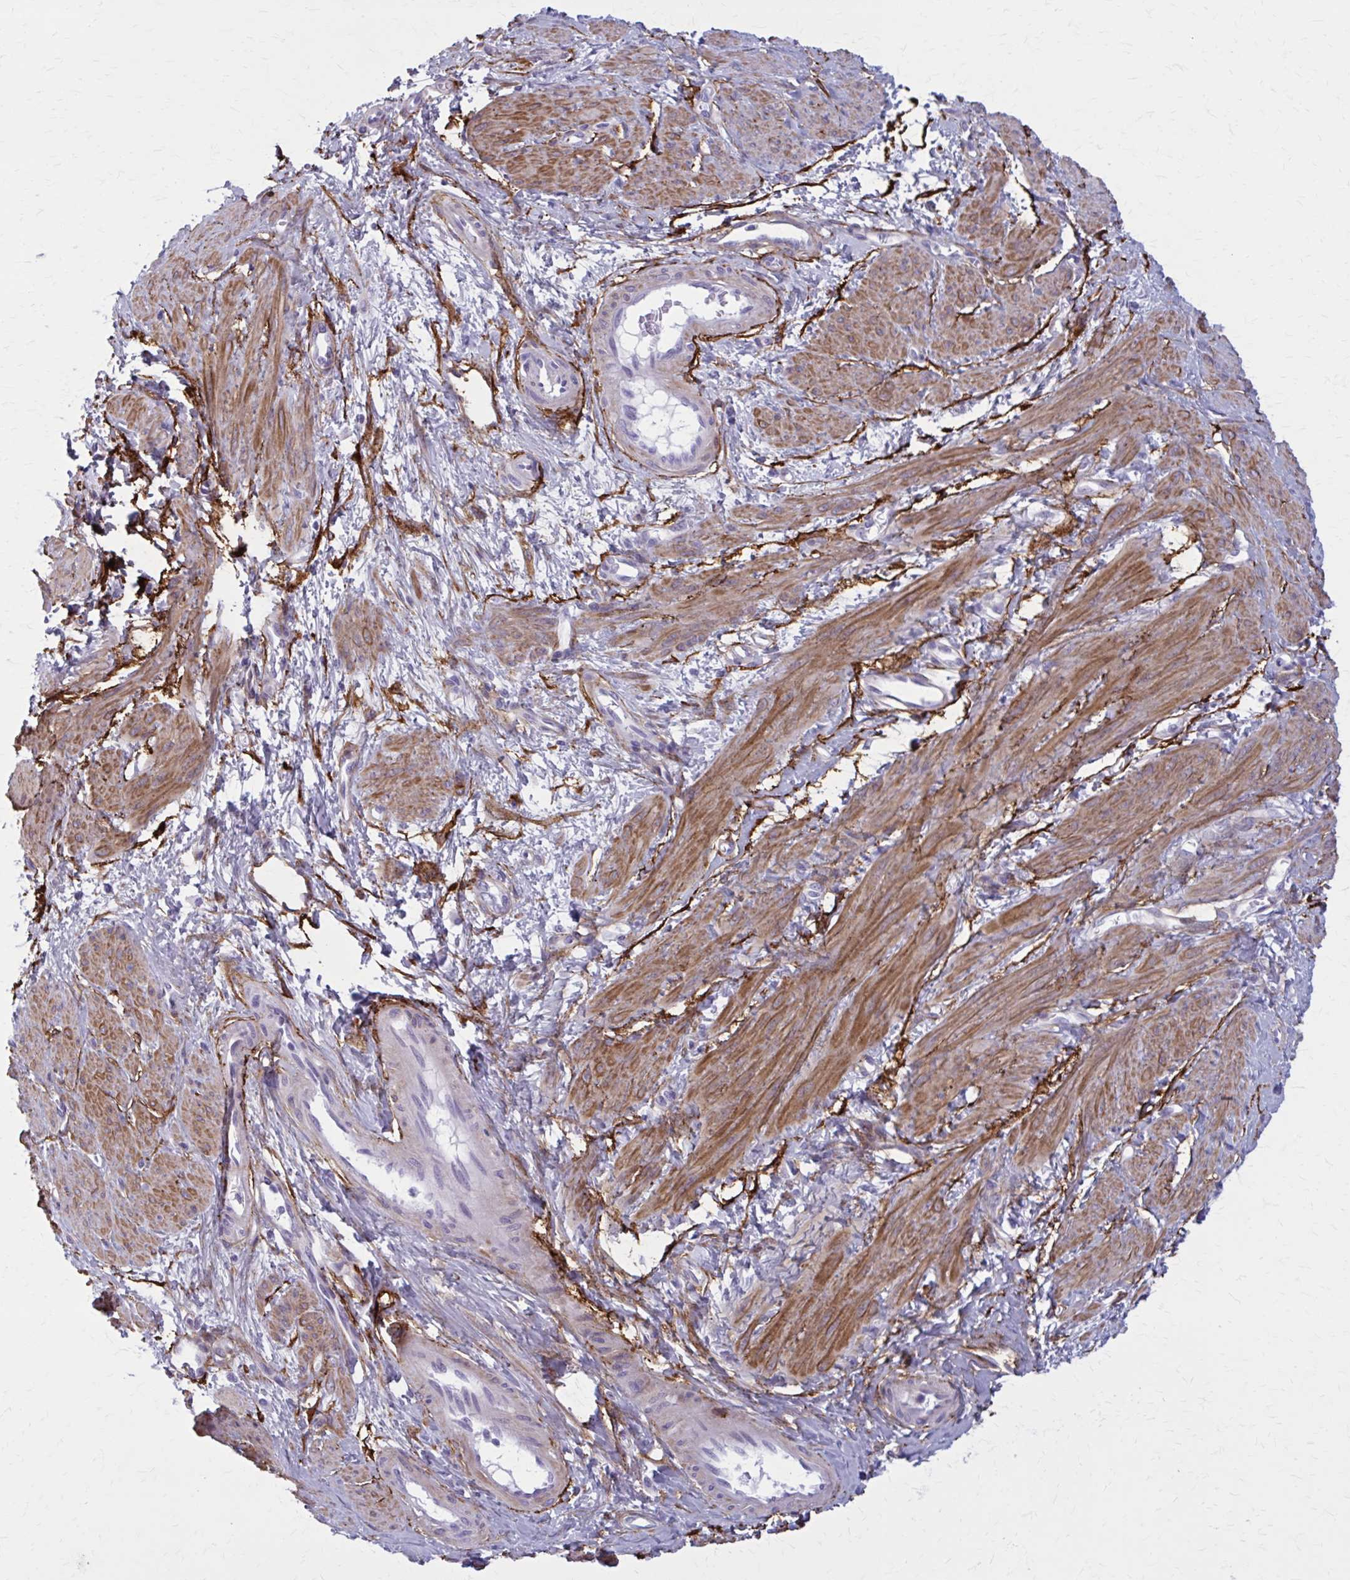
{"staining": {"intensity": "moderate", "quantity": ">75%", "location": "cytoplasmic/membranous"}, "tissue": "smooth muscle", "cell_type": "Smooth muscle cells", "image_type": "normal", "snomed": [{"axis": "morphology", "description": "Normal tissue, NOS"}, {"axis": "topography", "description": "Smooth muscle"}, {"axis": "topography", "description": "Uterus"}], "caption": "A medium amount of moderate cytoplasmic/membranous expression is seen in approximately >75% of smooth muscle cells in unremarkable smooth muscle.", "gene": "AKAP12", "patient": {"sex": "female", "age": 39}}